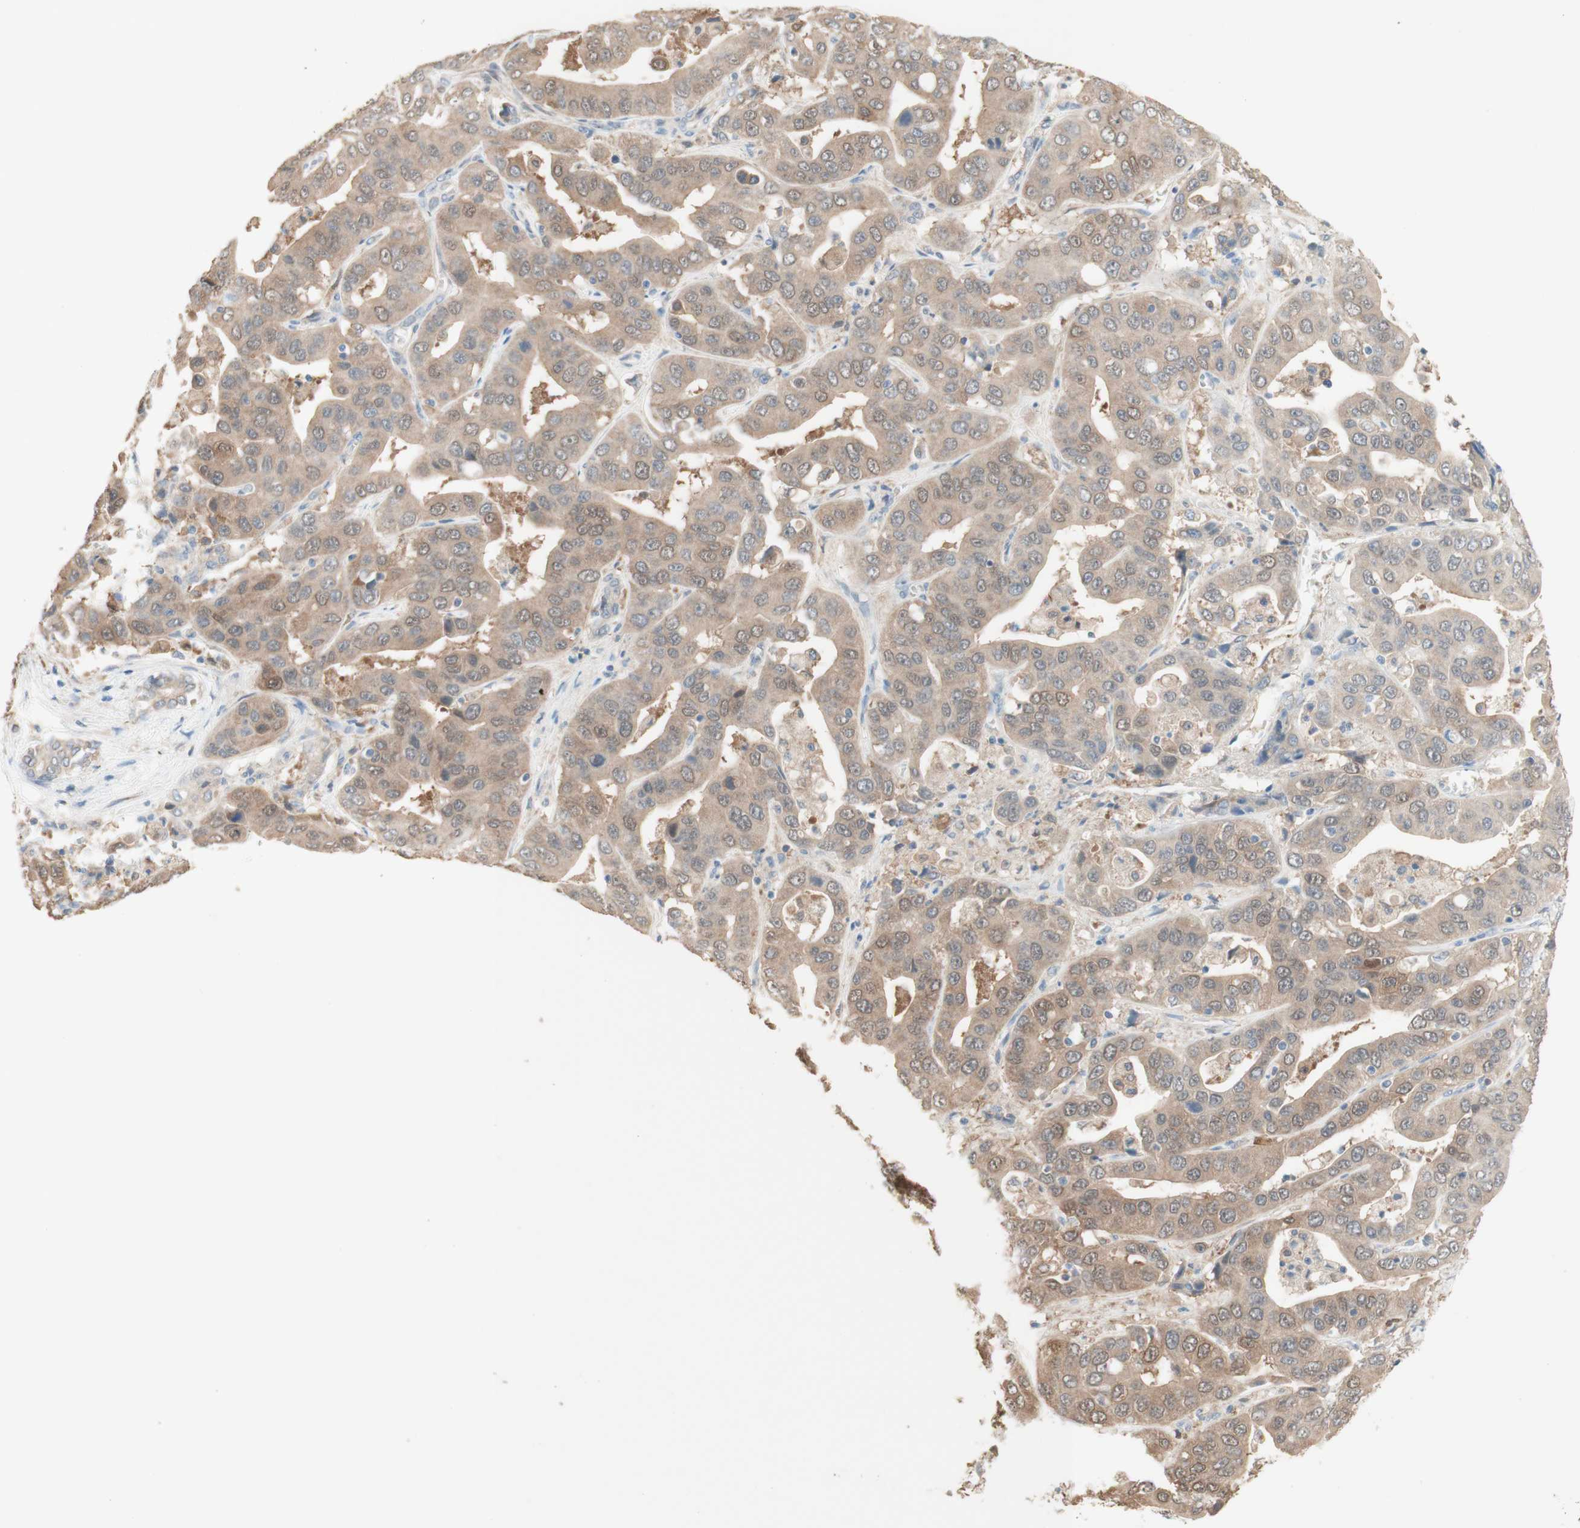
{"staining": {"intensity": "weak", "quantity": ">75%", "location": "cytoplasmic/membranous"}, "tissue": "liver cancer", "cell_type": "Tumor cells", "image_type": "cancer", "snomed": [{"axis": "morphology", "description": "Cholangiocarcinoma"}, {"axis": "topography", "description": "Liver"}], "caption": "Brown immunohistochemical staining in liver cancer reveals weak cytoplasmic/membranous positivity in about >75% of tumor cells.", "gene": "COMT", "patient": {"sex": "female", "age": 52}}